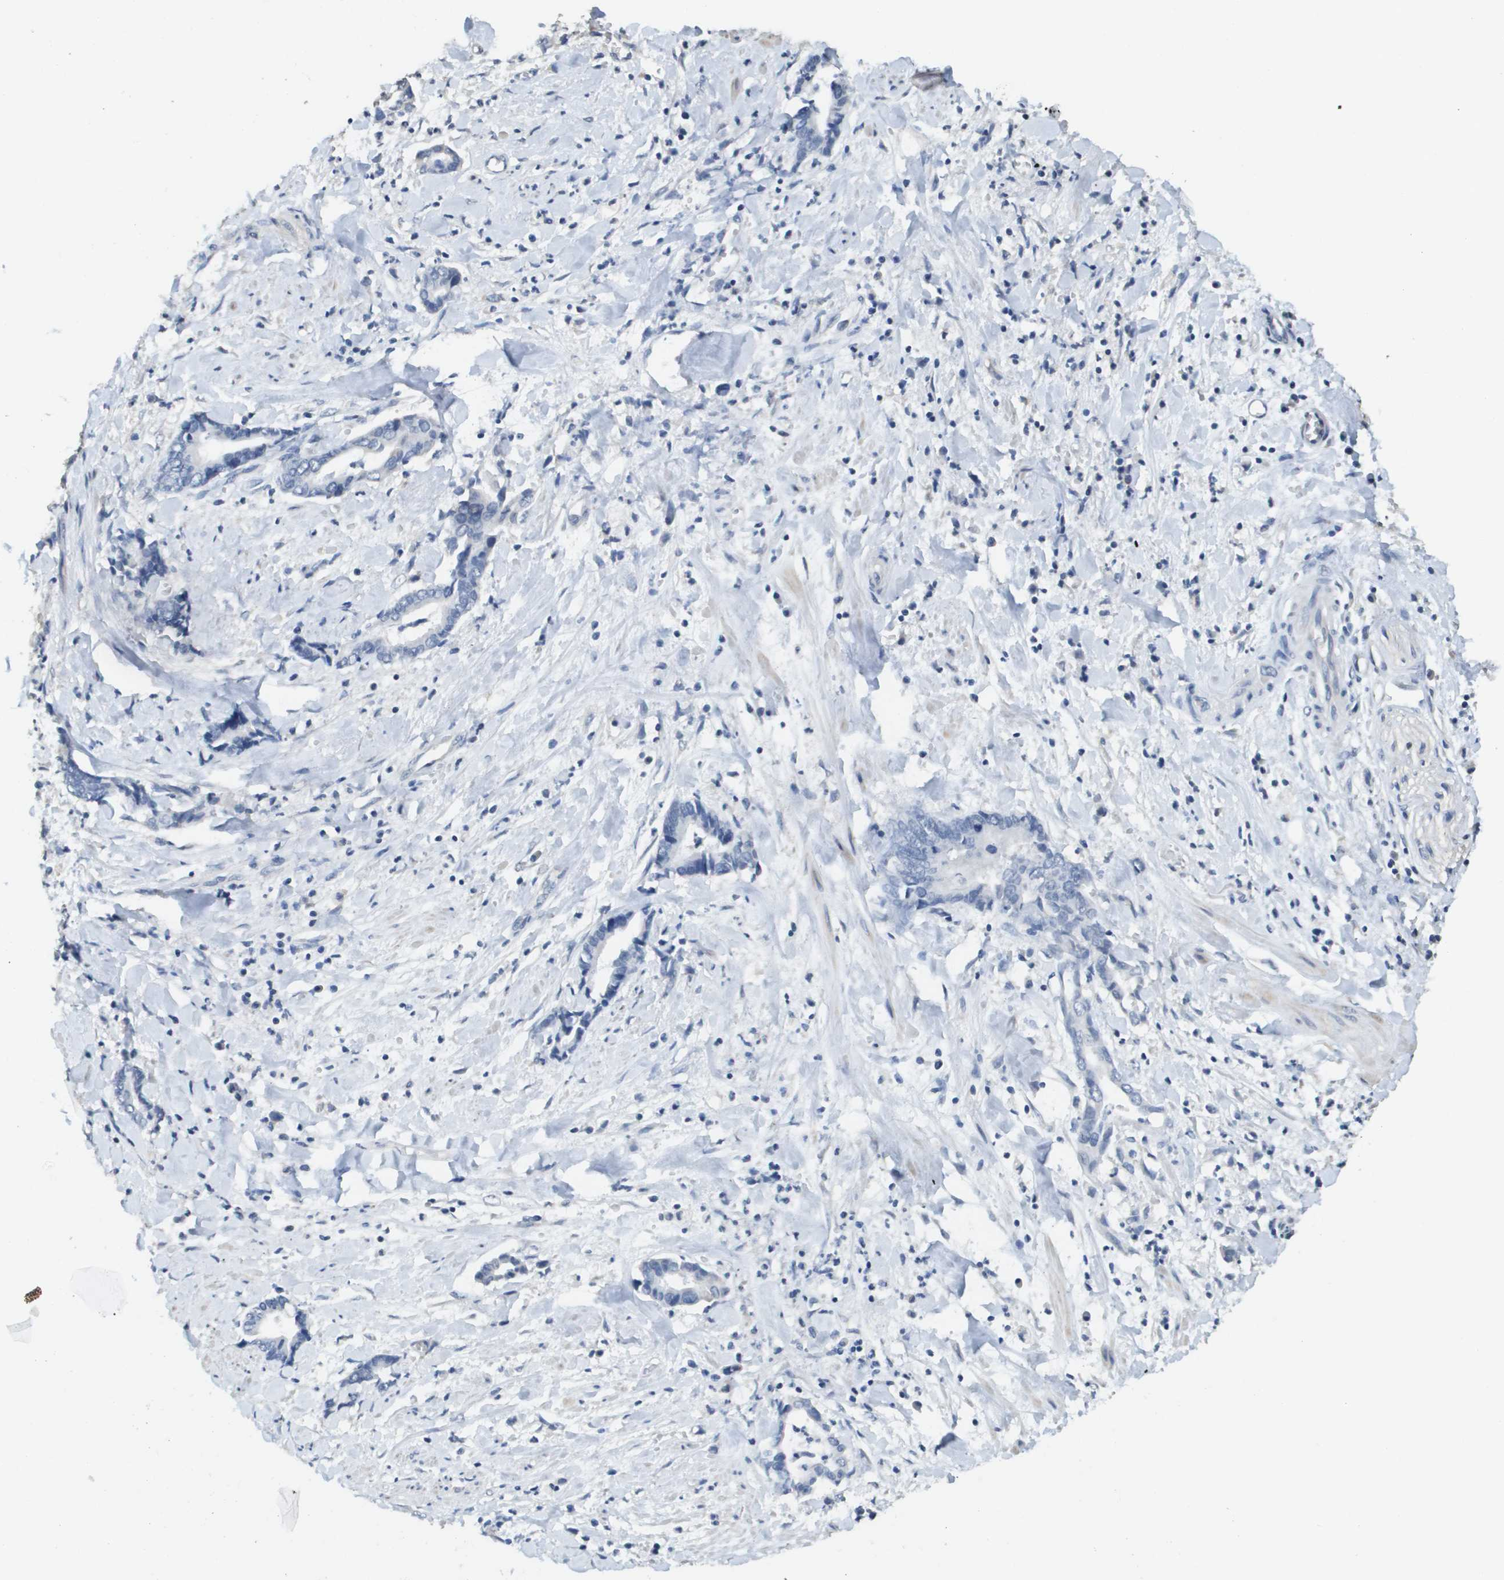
{"staining": {"intensity": "negative", "quantity": "none", "location": "none"}, "tissue": "cervical cancer", "cell_type": "Tumor cells", "image_type": "cancer", "snomed": [{"axis": "morphology", "description": "Adenocarcinoma, NOS"}, {"axis": "topography", "description": "Cervix"}], "caption": "Immunohistochemistry image of neoplastic tissue: cervical cancer stained with DAB (3,3'-diaminobenzidine) reveals no significant protein expression in tumor cells.", "gene": "MT3", "patient": {"sex": "female", "age": 44}}